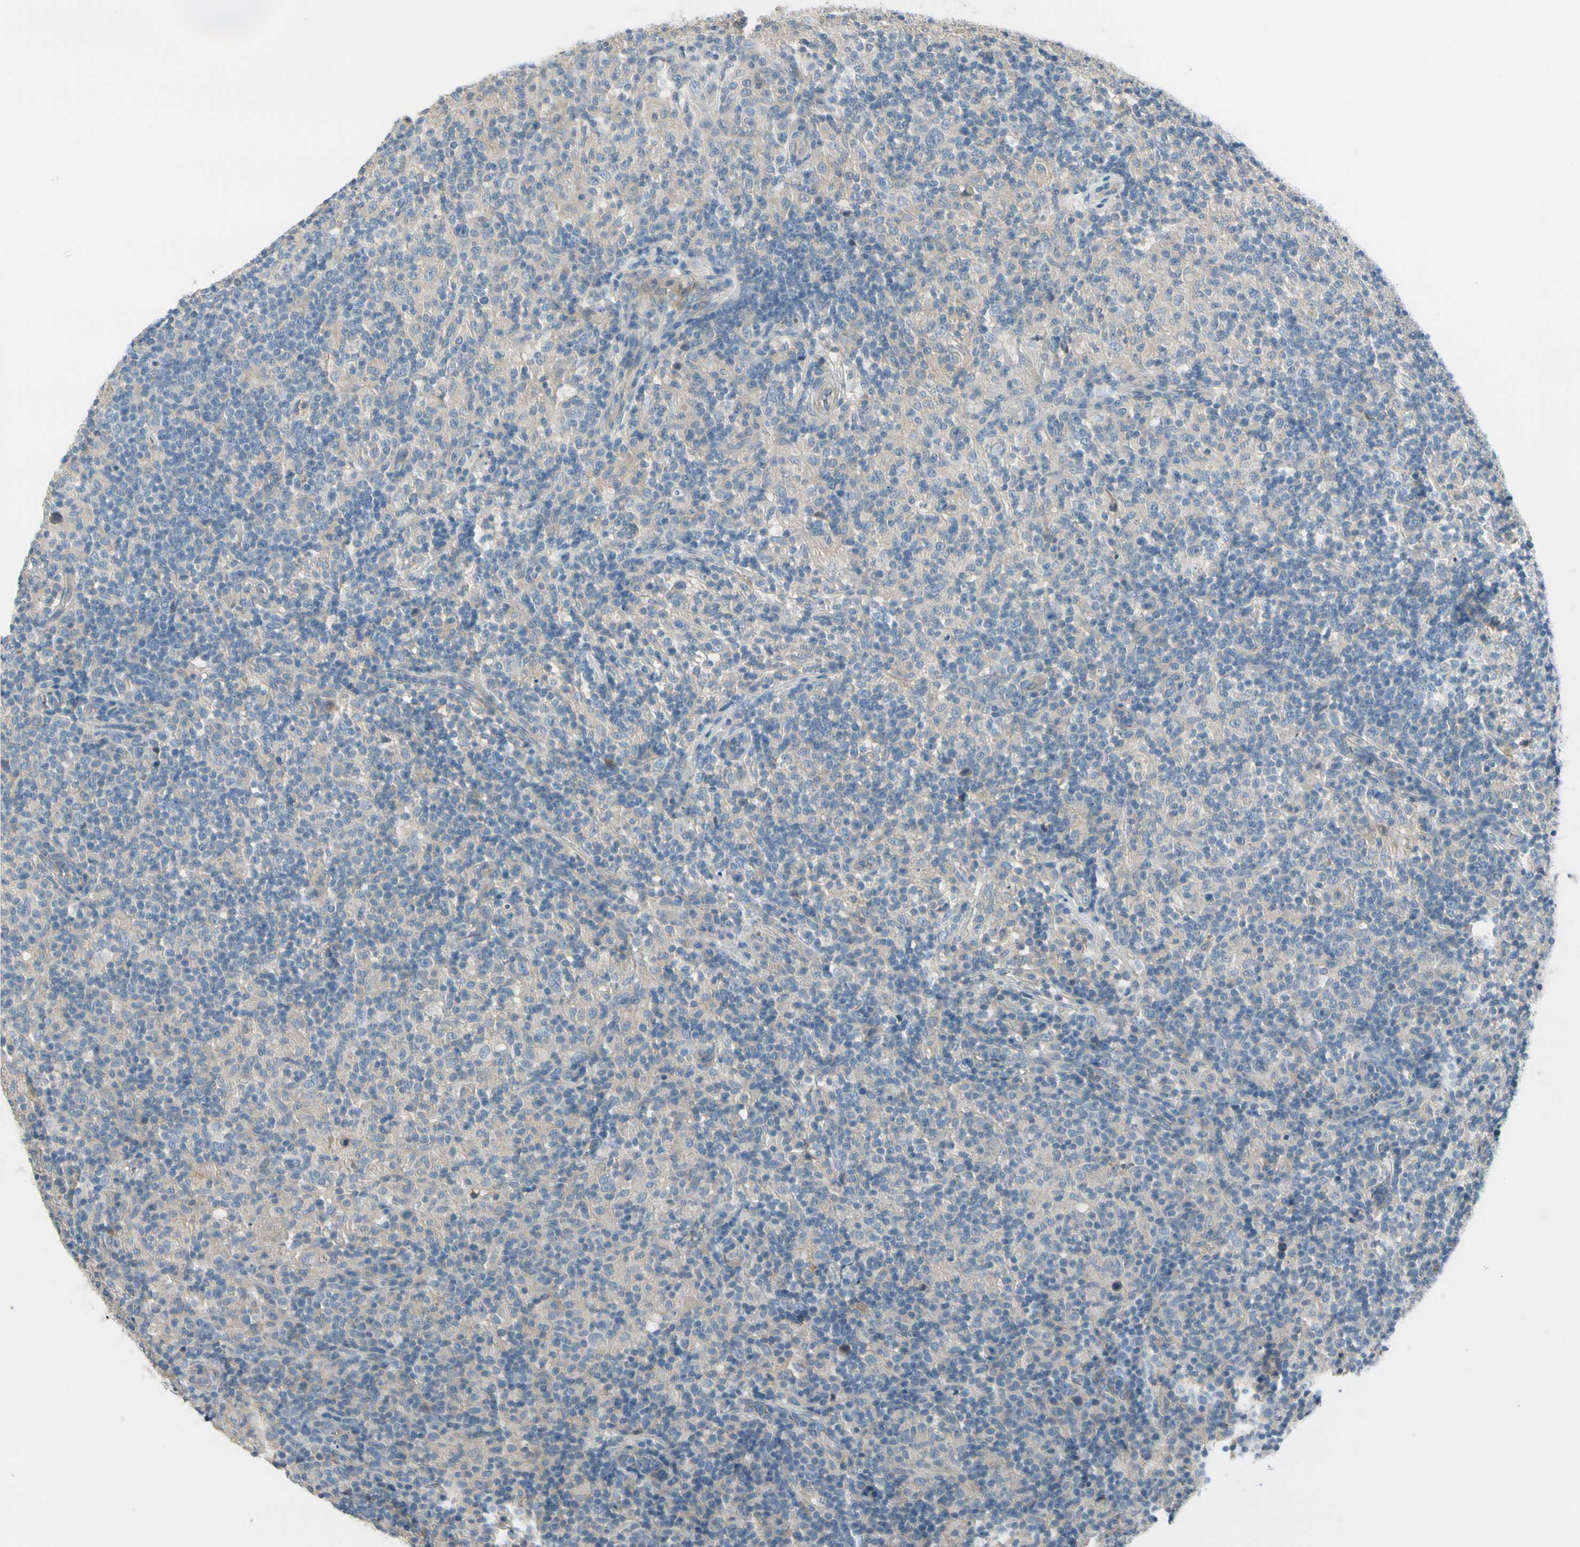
{"staining": {"intensity": "negative", "quantity": "none", "location": "none"}, "tissue": "lymphoma", "cell_type": "Tumor cells", "image_type": "cancer", "snomed": [{"axis": "morphology", "description": "Hodgkin's disease, NOS"}, {"axis": "topography", "description": "Lymph node"}], "caption": "DAB (3,3'-diaminobenzidine) immunohistochemical staining of human lymphoma reveals no significant positivity in tumor cells.", "gene": "CYP2E1", "patient": {"sex": "male", "age": 70}}